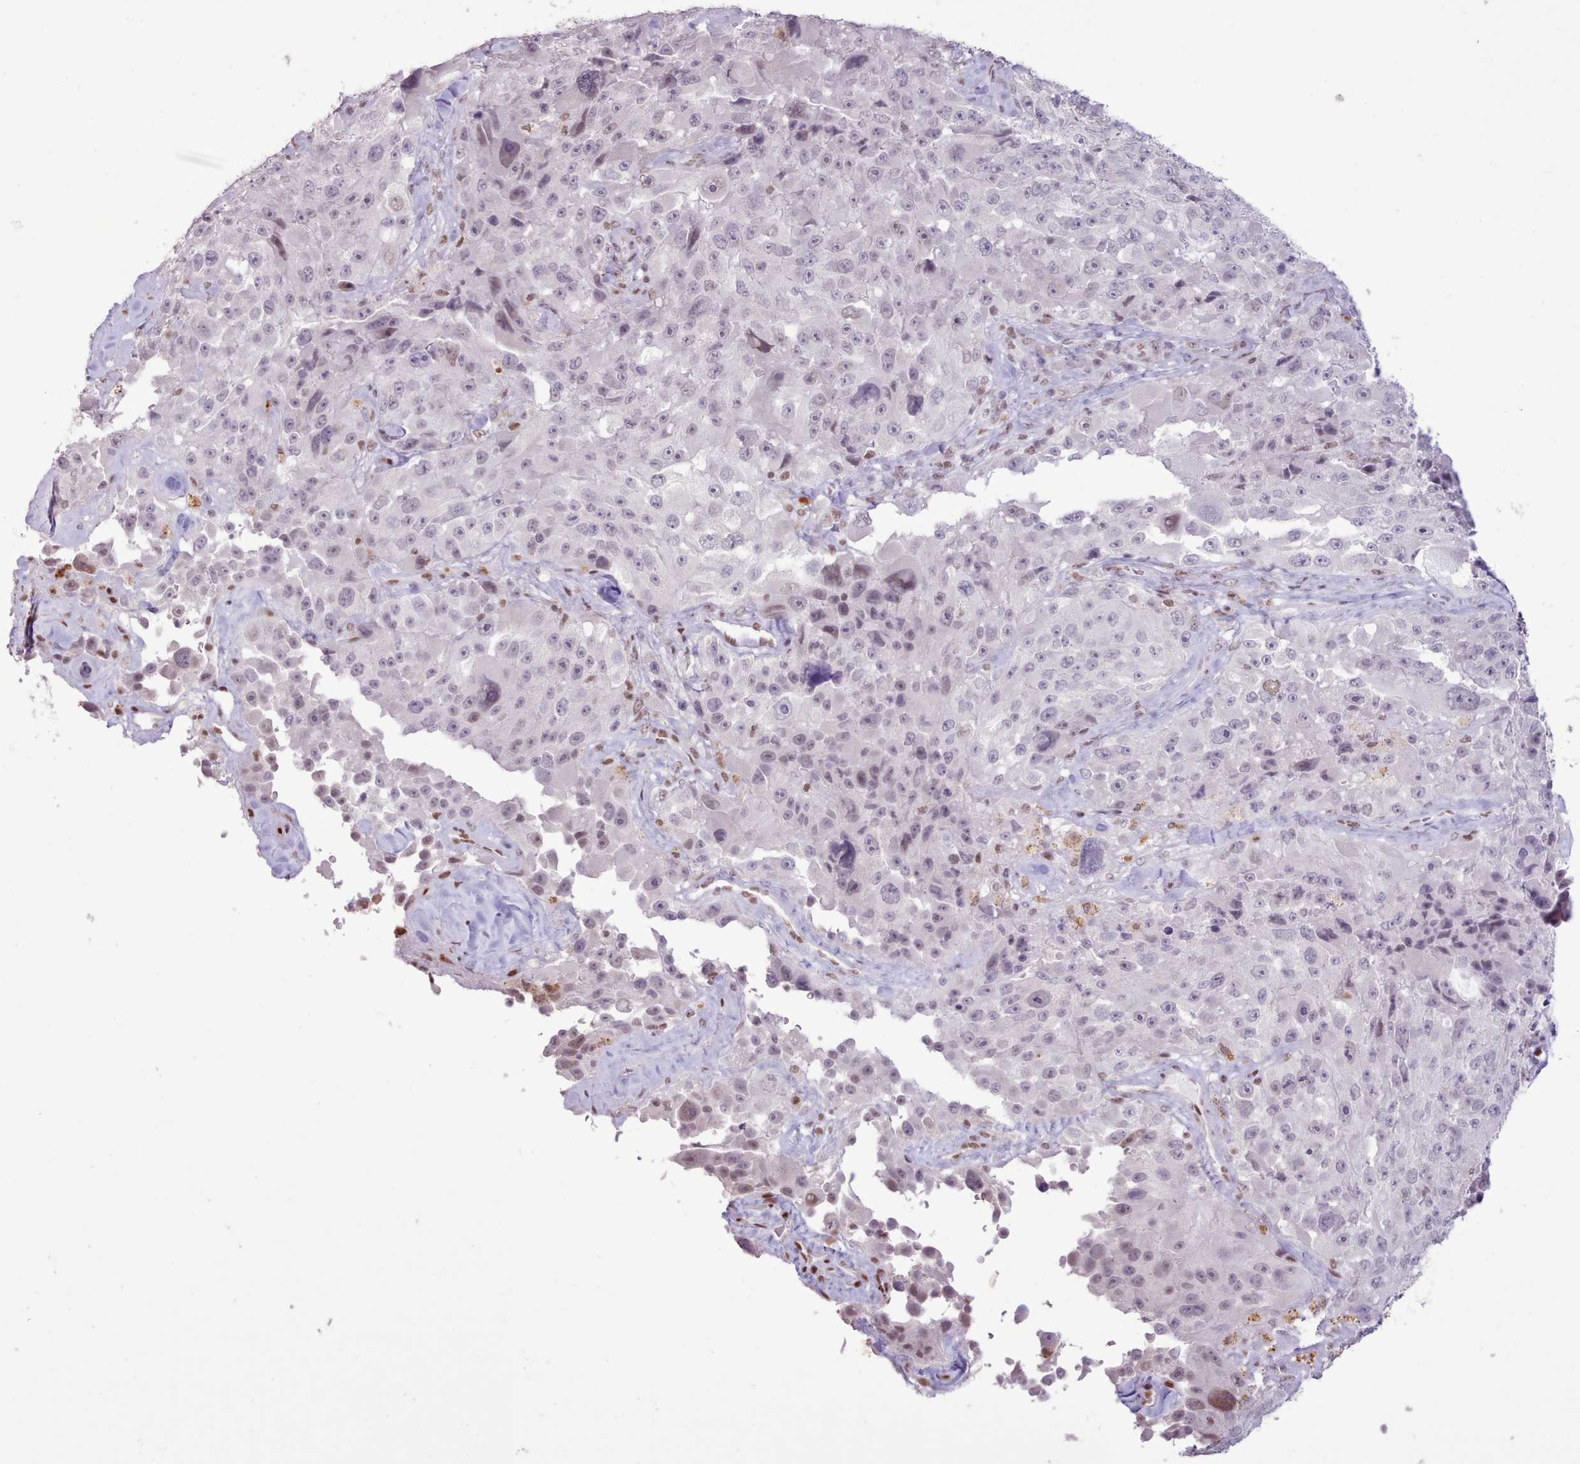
{"staining": {"intensity": "negative", "quantity": "none", "location": "none"}, "tissue": "melanoma", "cell_type": "Tumor cells", "image_type": "cancer", "snomed": [{"axis": "morphology", "description": "Malignant melanoma, Metastatic site"}, {"axis": "topography", "description": "Lymph node"}], "caption": "A high-resolution photomicrograph shows immunohistochemistry staining of melanoma, which demonstrates no significant expression in tumor cells.", "gene": "TAF15", "patient": {"sex": "male", "age": 62}}